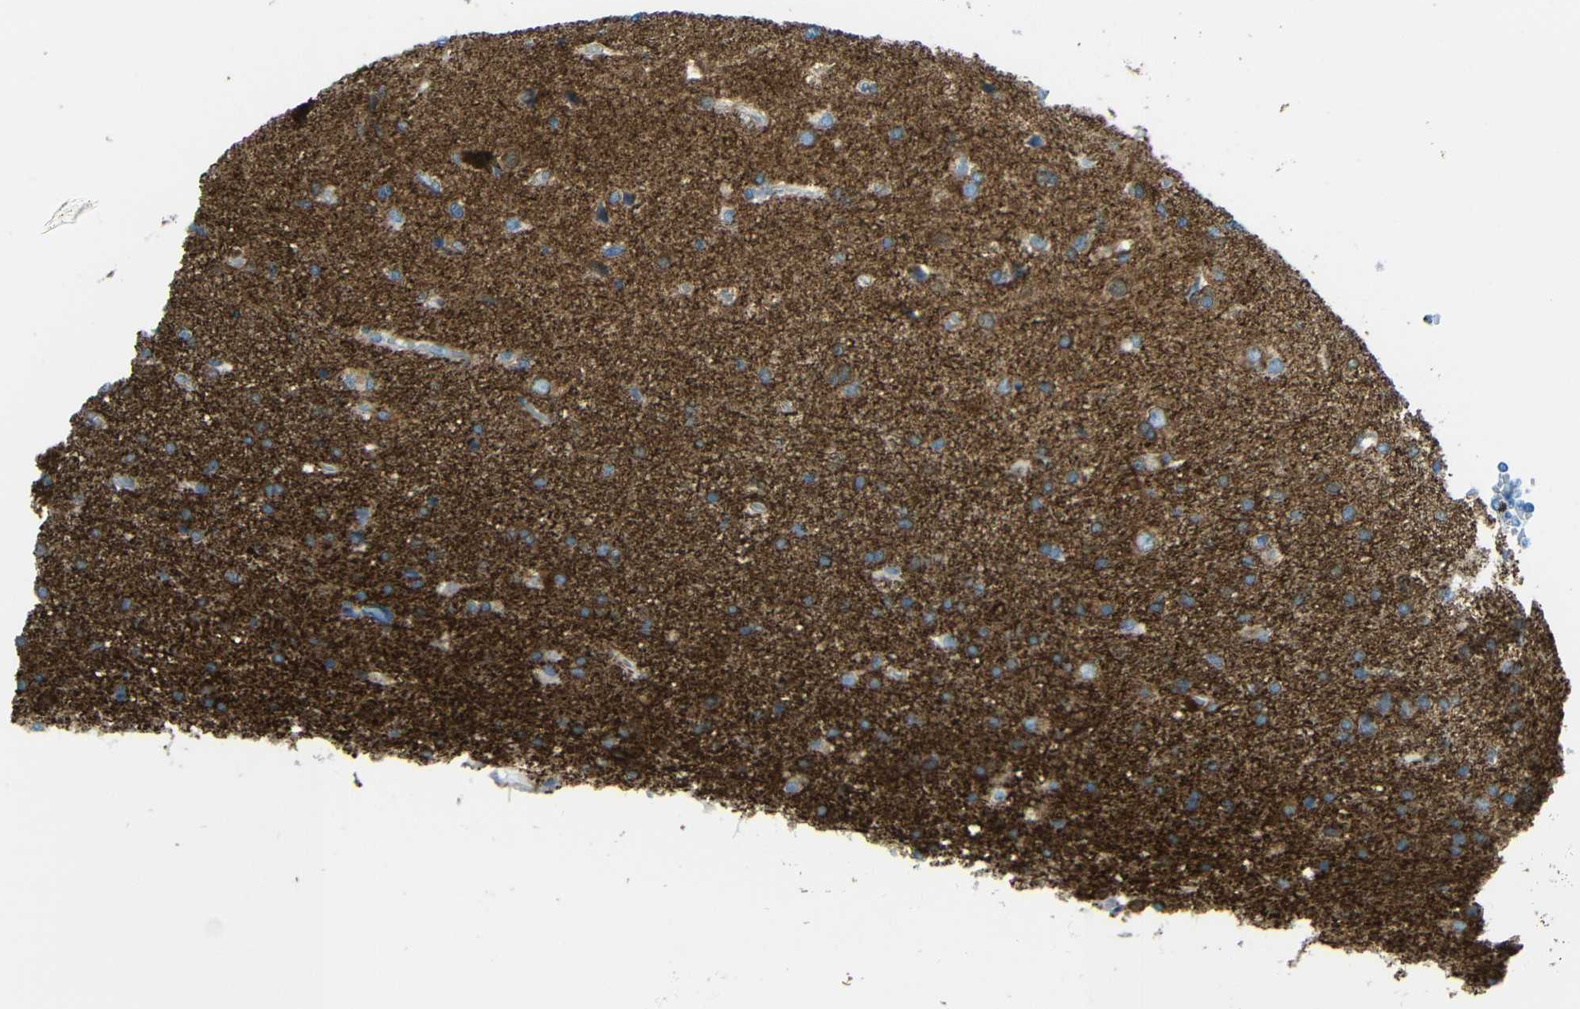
{"staining": {"intensity": "moderate", "quantity": "<25%", "location": "cytoplasmic/membranous"}, "tissue": "glioma", "cell_type": "Tumor cells", "image_type": "cancer", "snomed": [{"axis": "morphology", "description": "Glioma, malignant, High grade"}, {"axis": "topography", "description": "Brain"}], "caption": "Tumor cells exhibit low levels of moderate cytoplasmic/membranous expression in about <25% of cells in glioma.", "gene": "TUBB4B", "patient": {"sex": "female", "age": 59}}